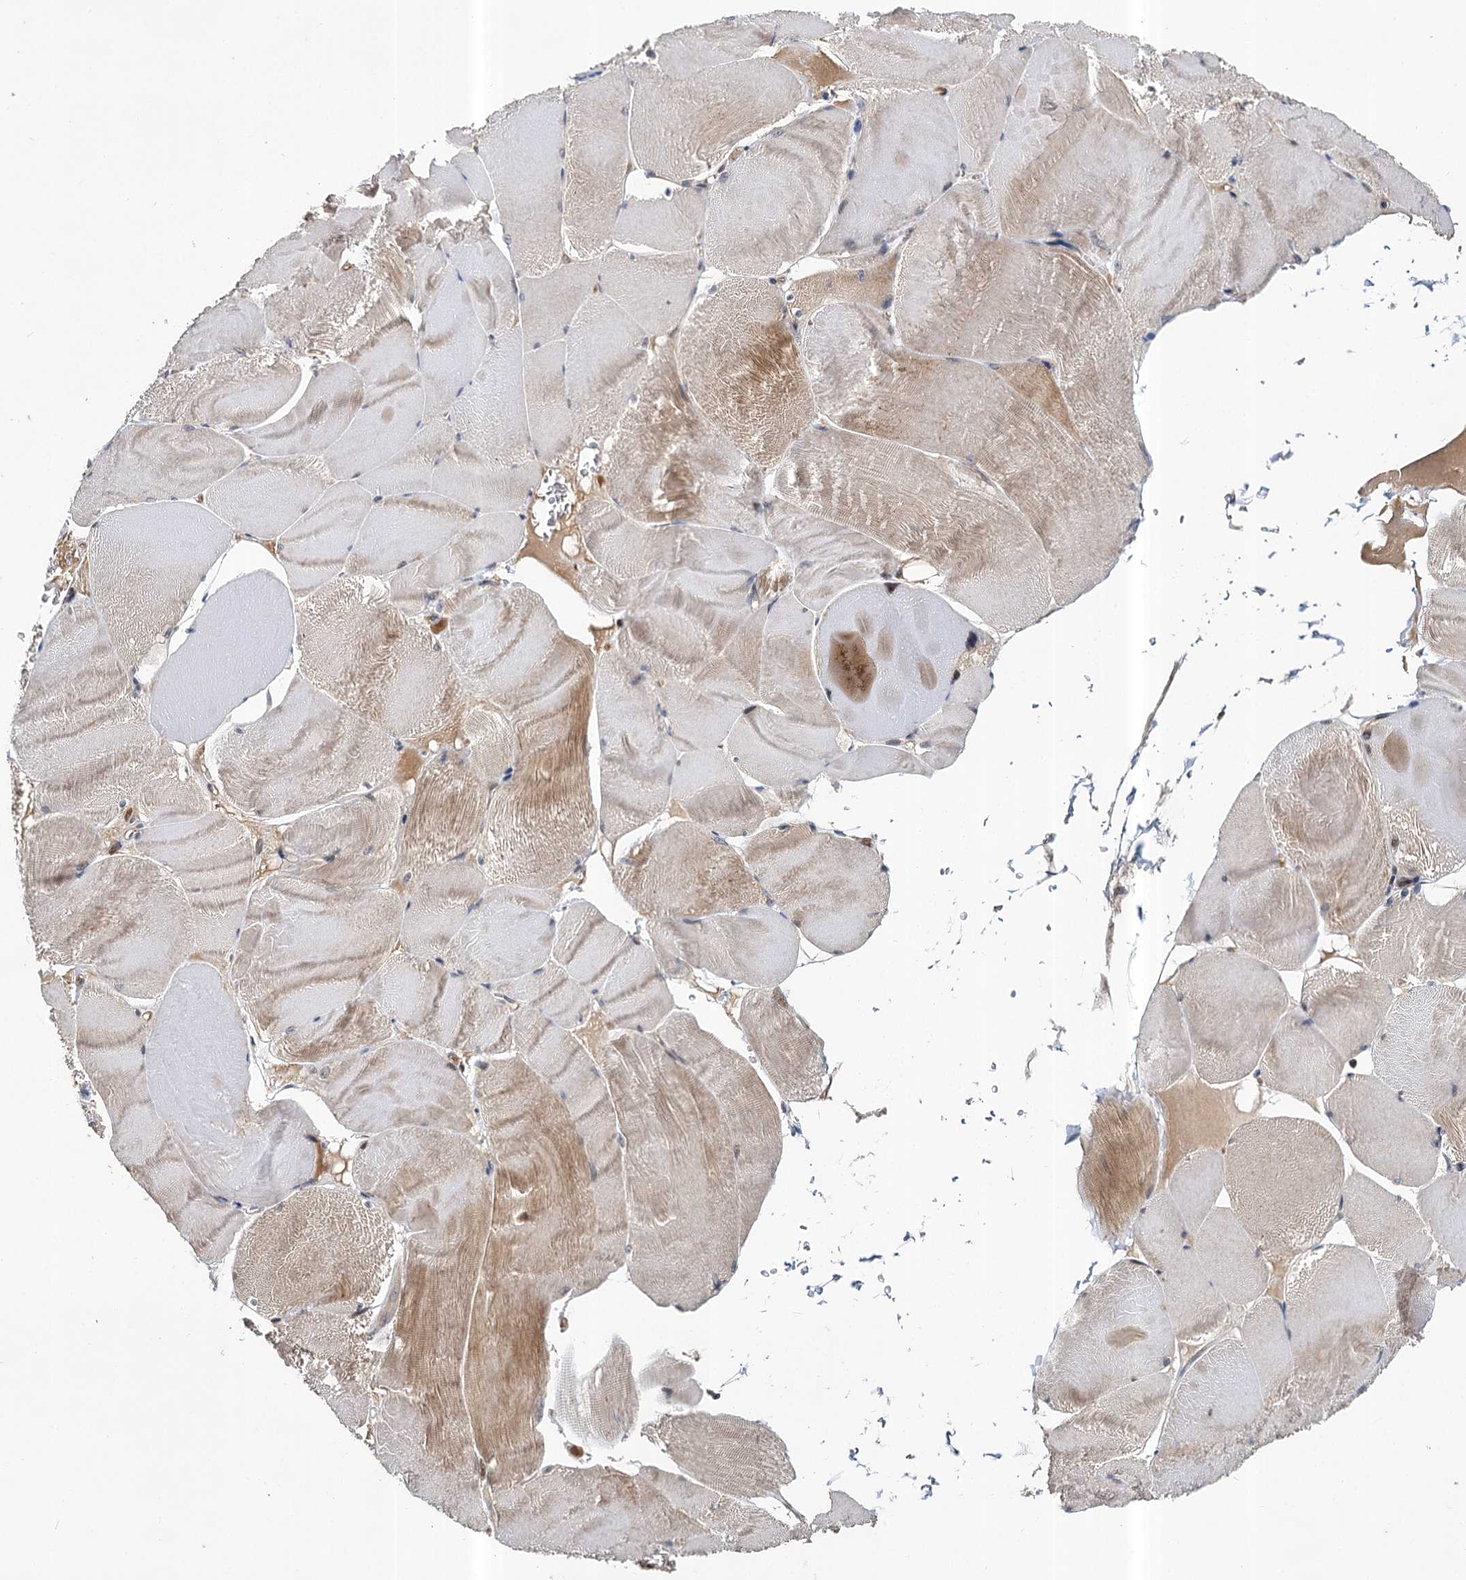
{"staining": {"intensity": "moderate", "quantity": "25%-75%", "location": "cytoplasmic/membranous"}, "tissue": "skeletal muscle", "cell_type": "Myocytes", "image_type": "normal", "snomed": [{"axis": "morphology", "description": "Normal tissue, NOS"}, {"axis": "morphology", "description": "Basal cell carcinoma"}, {"axis": "topography", "description": "Skeletal muscle"}], "caption": "IHC histopathology image of unremarkable skeletal muscle: skeletal muscle stained using immunohistochemistry (IHC) displays medium levels of moderate protein expression localized specifically in the cytoplasmic/membranous of myocytes, appearing as a cytoplasmic/membranous brown color.", "gene": "ABLIM1", "patient": {"sex": "female", "age": 64}}